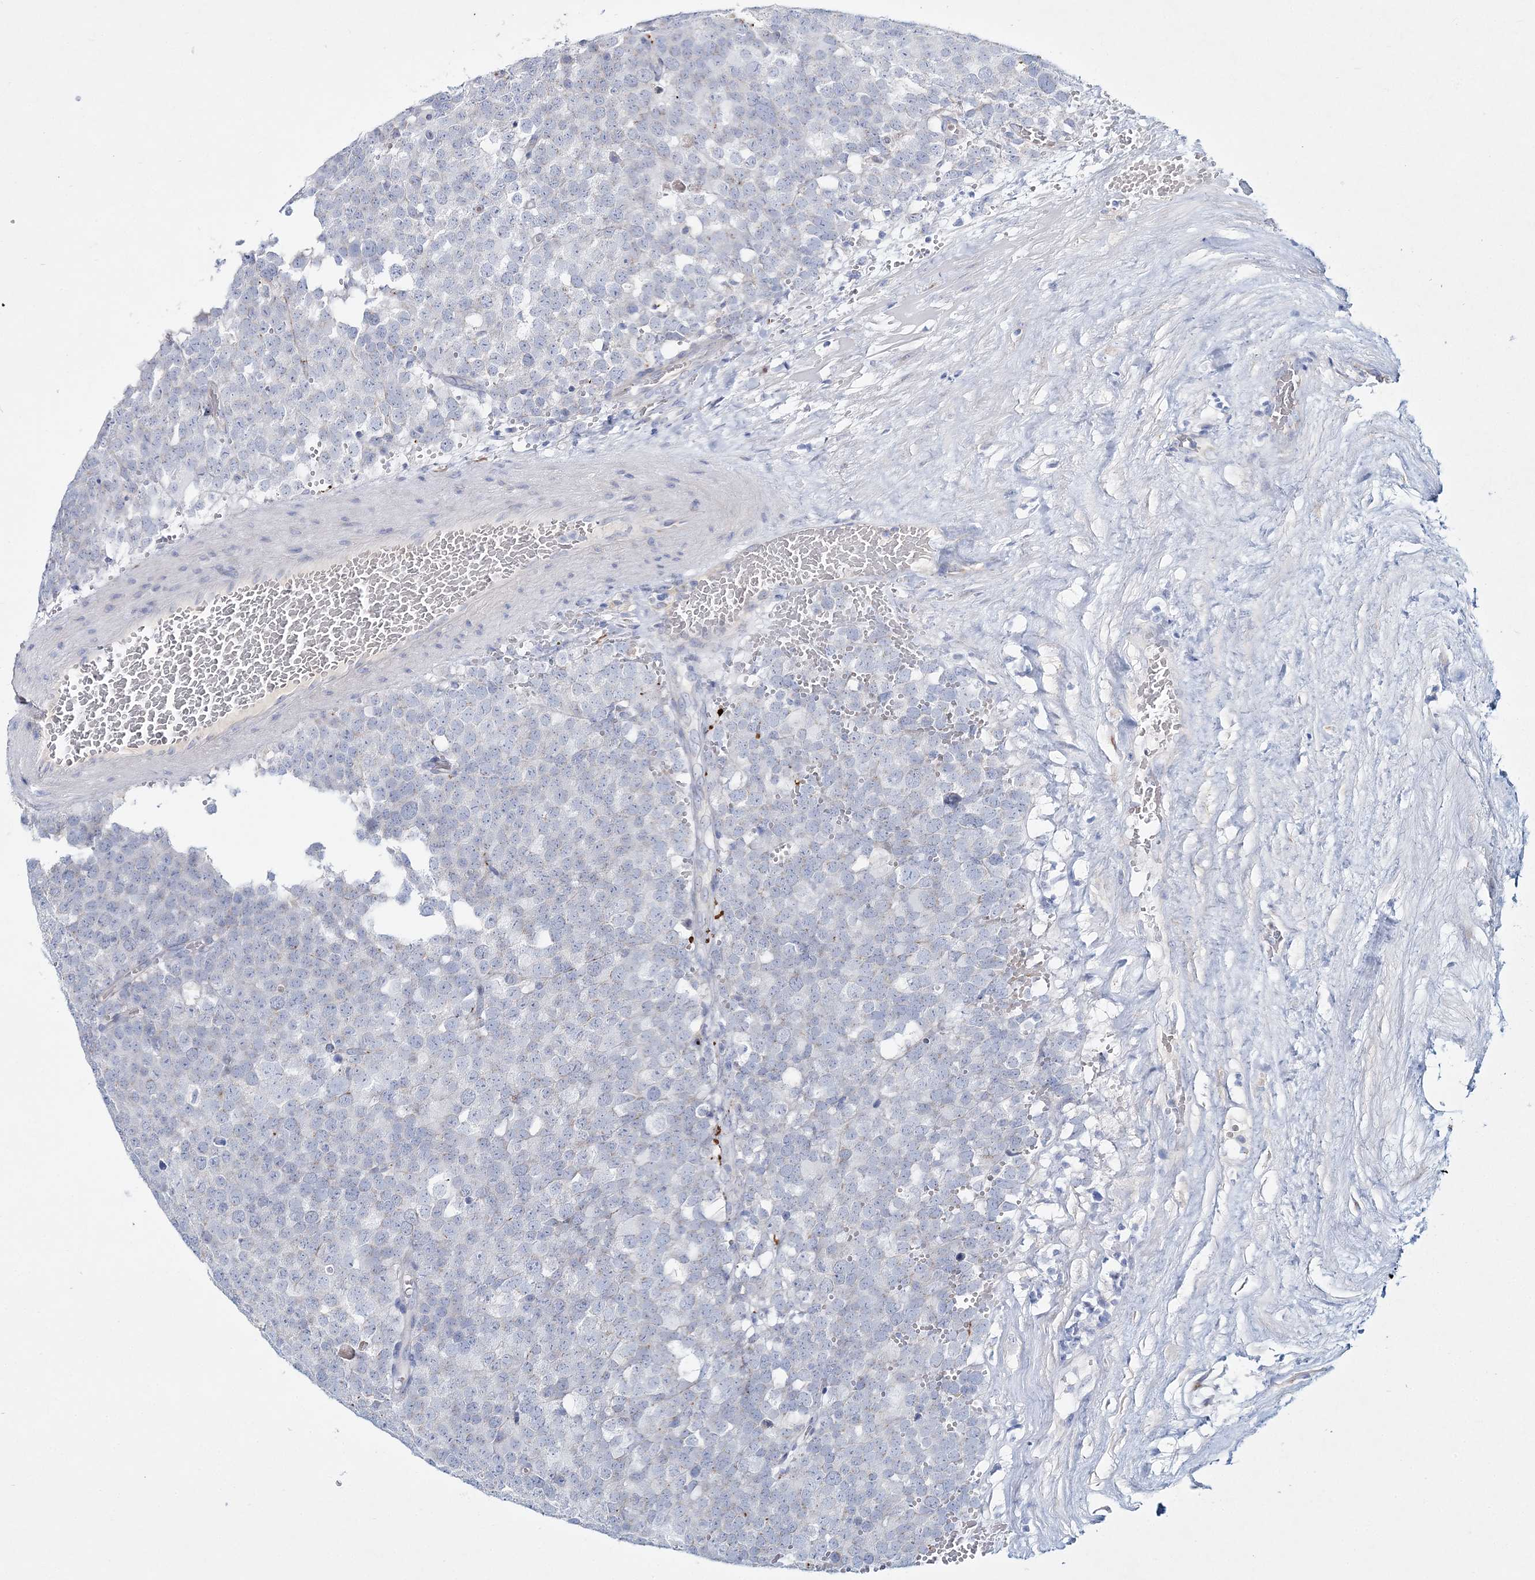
{"staining": {"intensity": "negative", "quantity": "none", "location": "none"}, "tissue": "testis cancer", "cell_type": "Tumor cells", "image_type": "cancer", "snomed": [{"axis": "morphology", "description": "Seminoma, NOS"}, {"axis": "topography", "description": "Testis"}], "caption": "Tumor cells show no significant positivity in testis cancer.", "gene": "ADGRL1", "patient": {"sex": "male", "age": 71}}